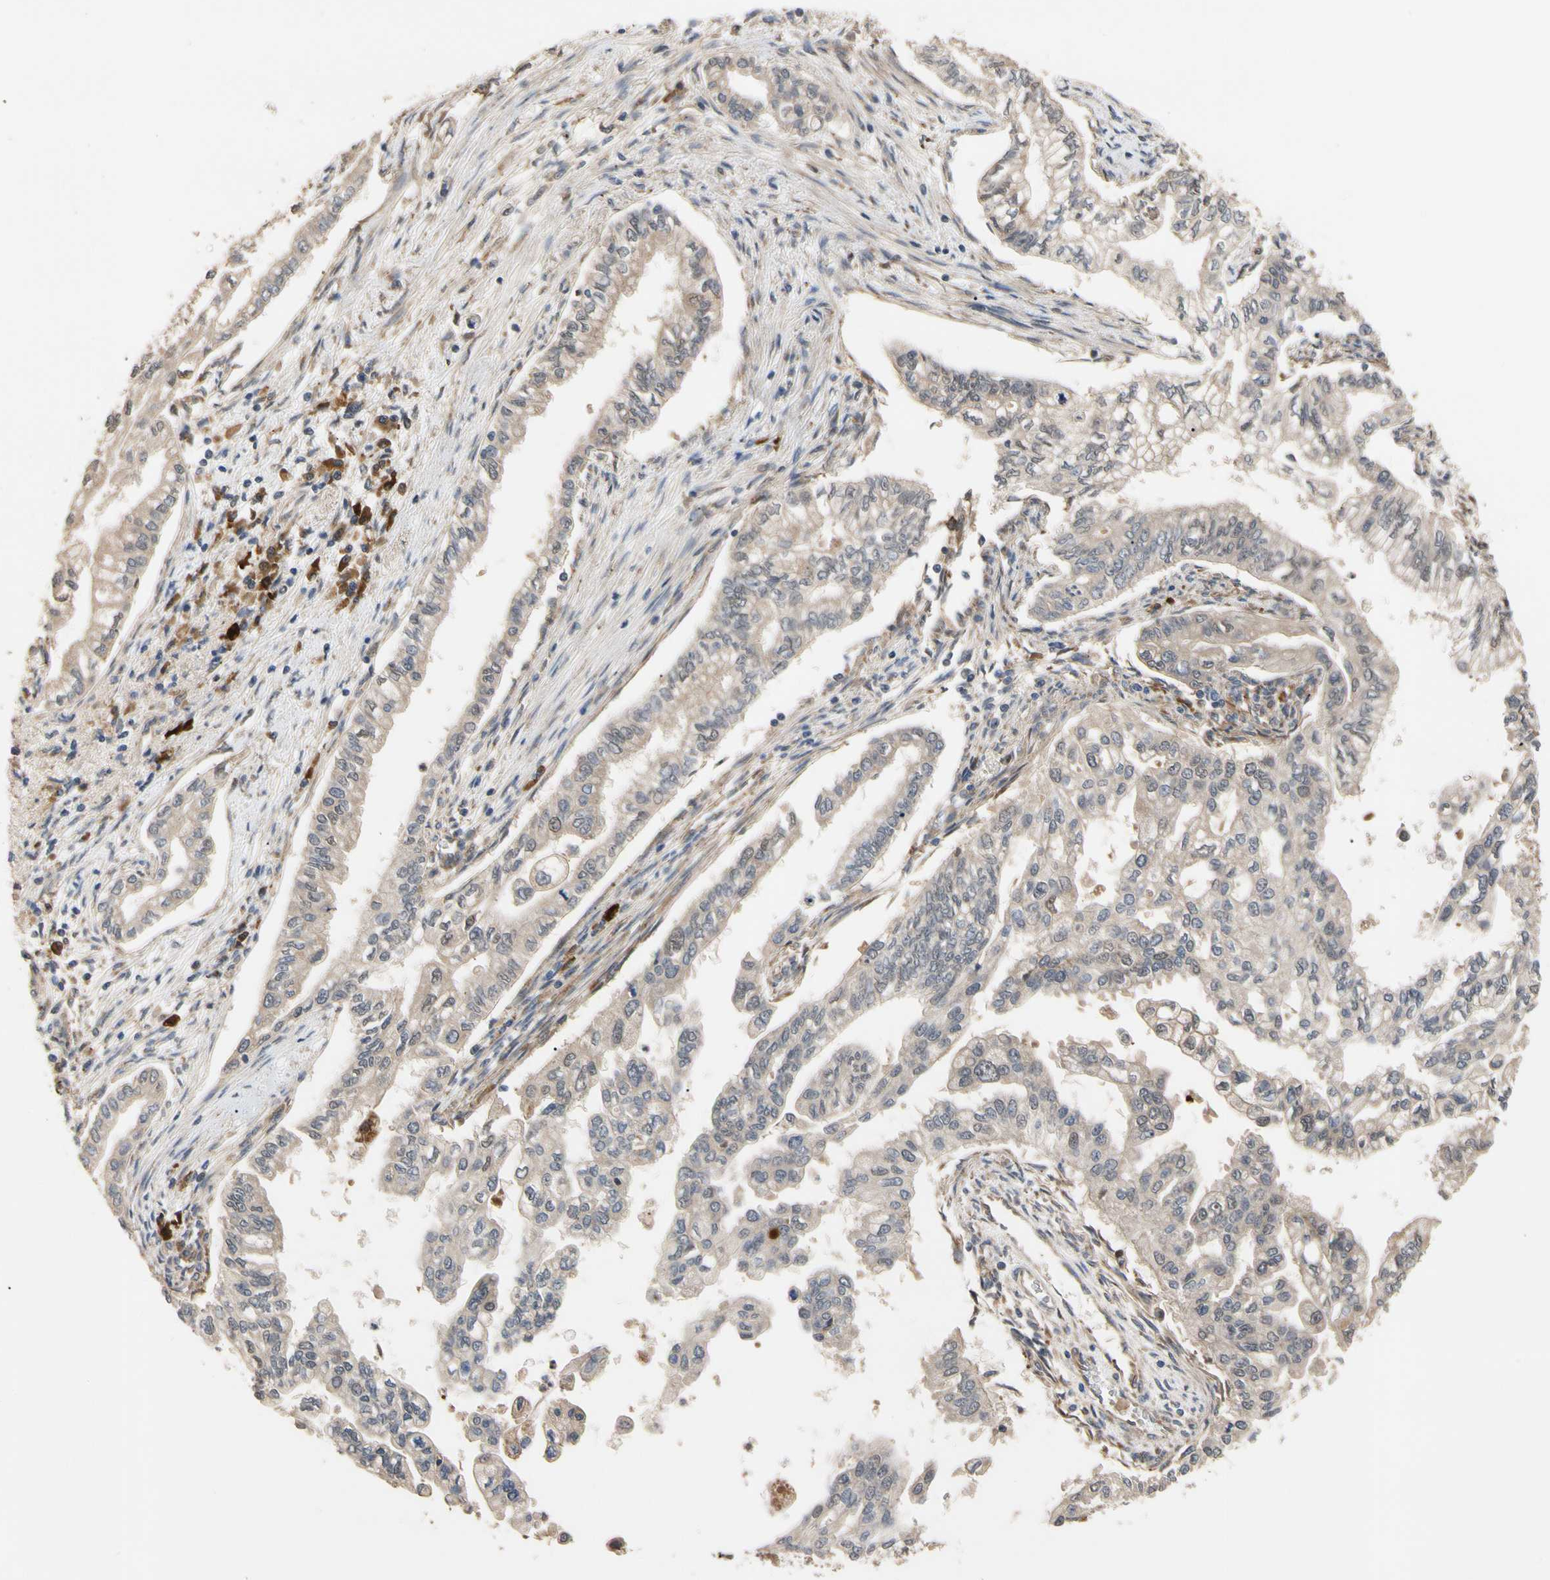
{"staining": {"intensity": "weak", "quantity": "<25%", "location": "cytoplasmic/membranous"}, "tissue": "pancreatic cancer", "cell_type": "Tumor cells", "image_type": "cancer", "snomed": [{"axis": "morphology", "description": "Normal tissue, NOS"}, {"axis": "topography", "description": "Pancreas"}], "caption": "A histopathology image of pancreatic cancer stained for a protein displays no brown staining in tumor cells.", "gene": "CYTIP", "patient": {"sex": "male", "age": 42}}